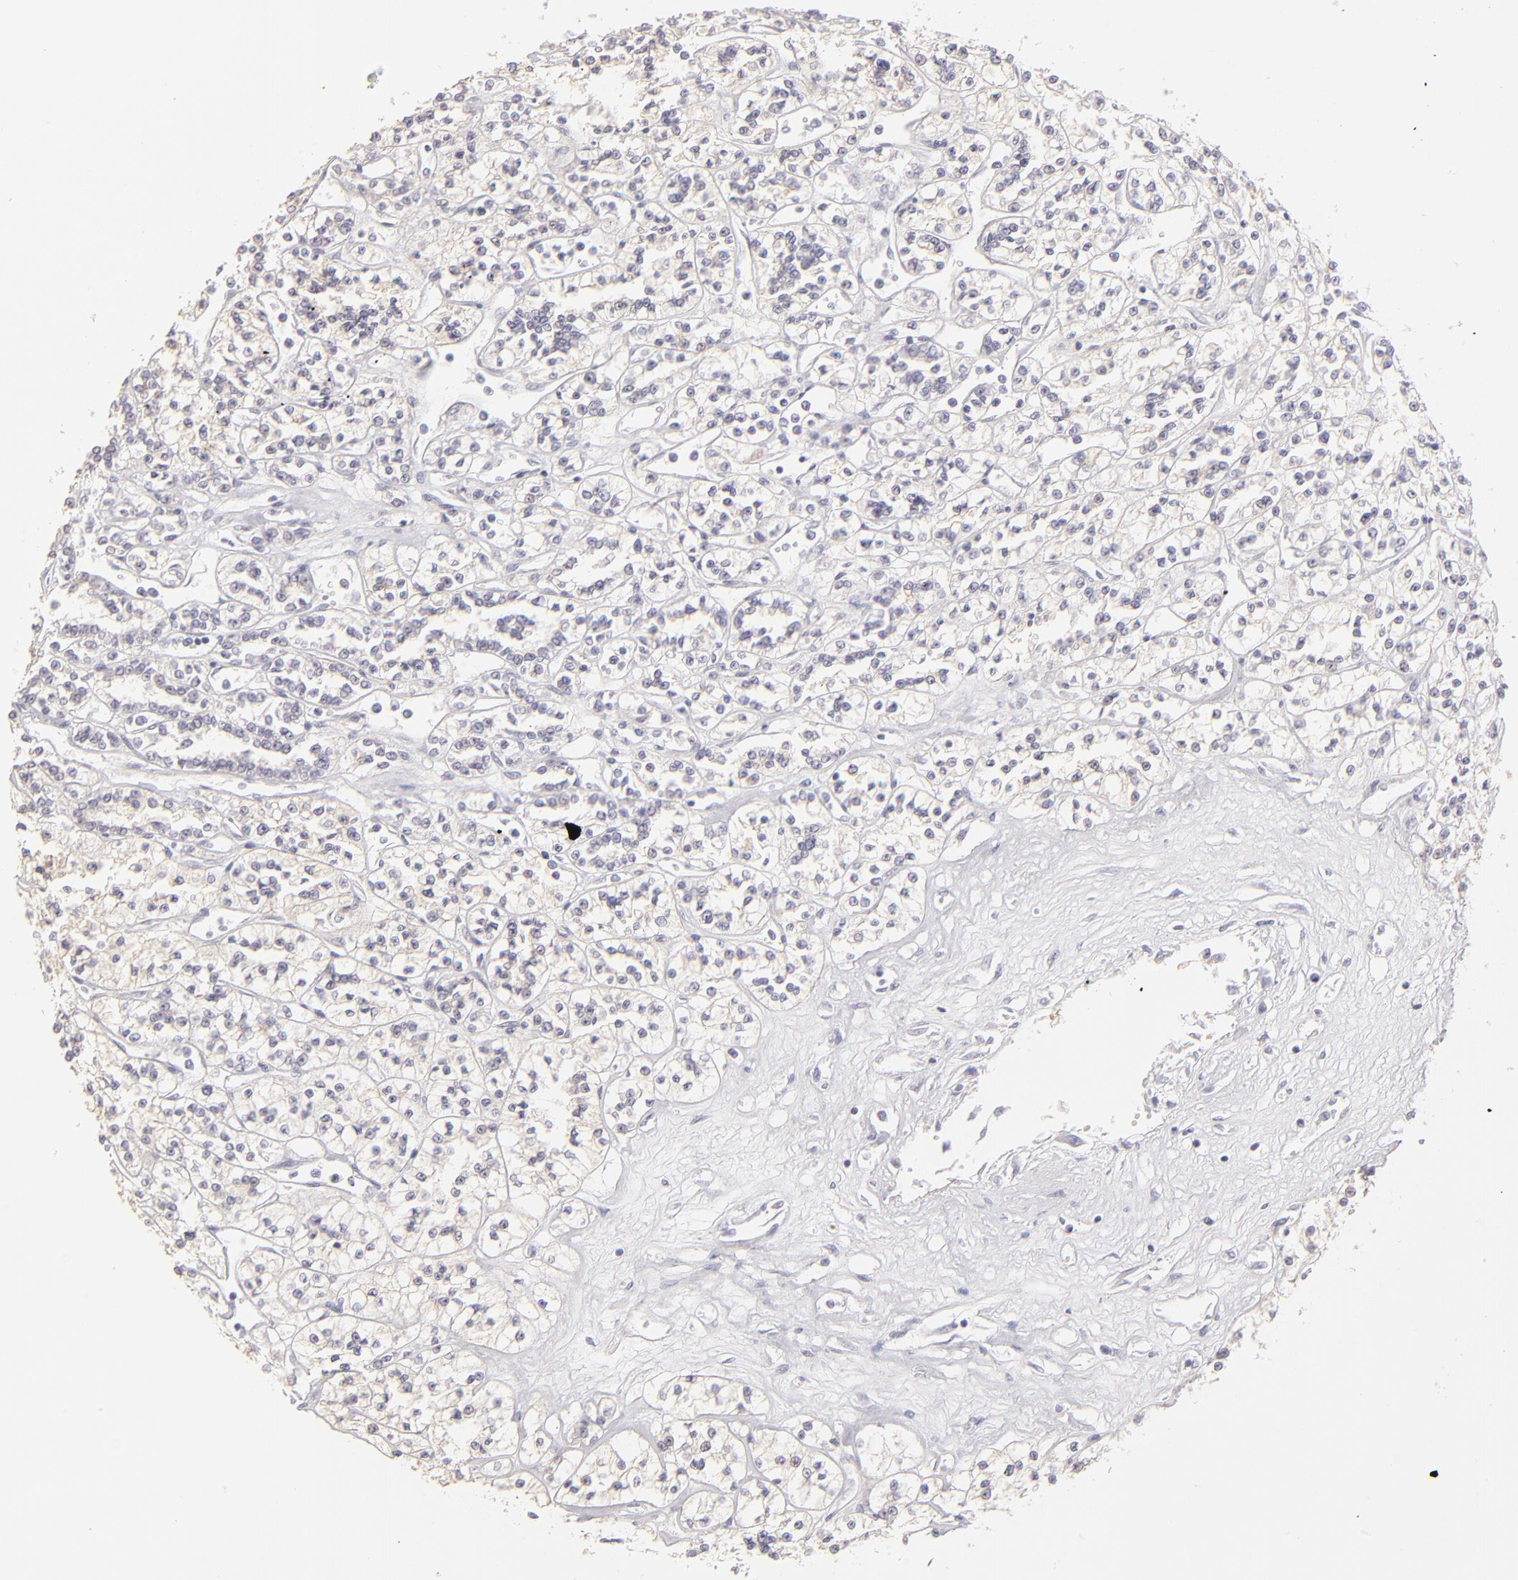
{"staining": {"intensity": "negative", "quantity": "none", "location": "none"}, "tissue": "renal cancer", "cell_type": "Tumor cells", "image_type": "cancer", "snomed": [{"axis": "morphology", "description": "Adenocarcinoma, NOS"}, {"axis": "topography", "description": "Kidney"}], "caption": "An image of human adenocarcinoma (renal) is negative for staining in tumor cells.", "gene": "ABCC4", "patient": {"sex": "female", "age": 76}}